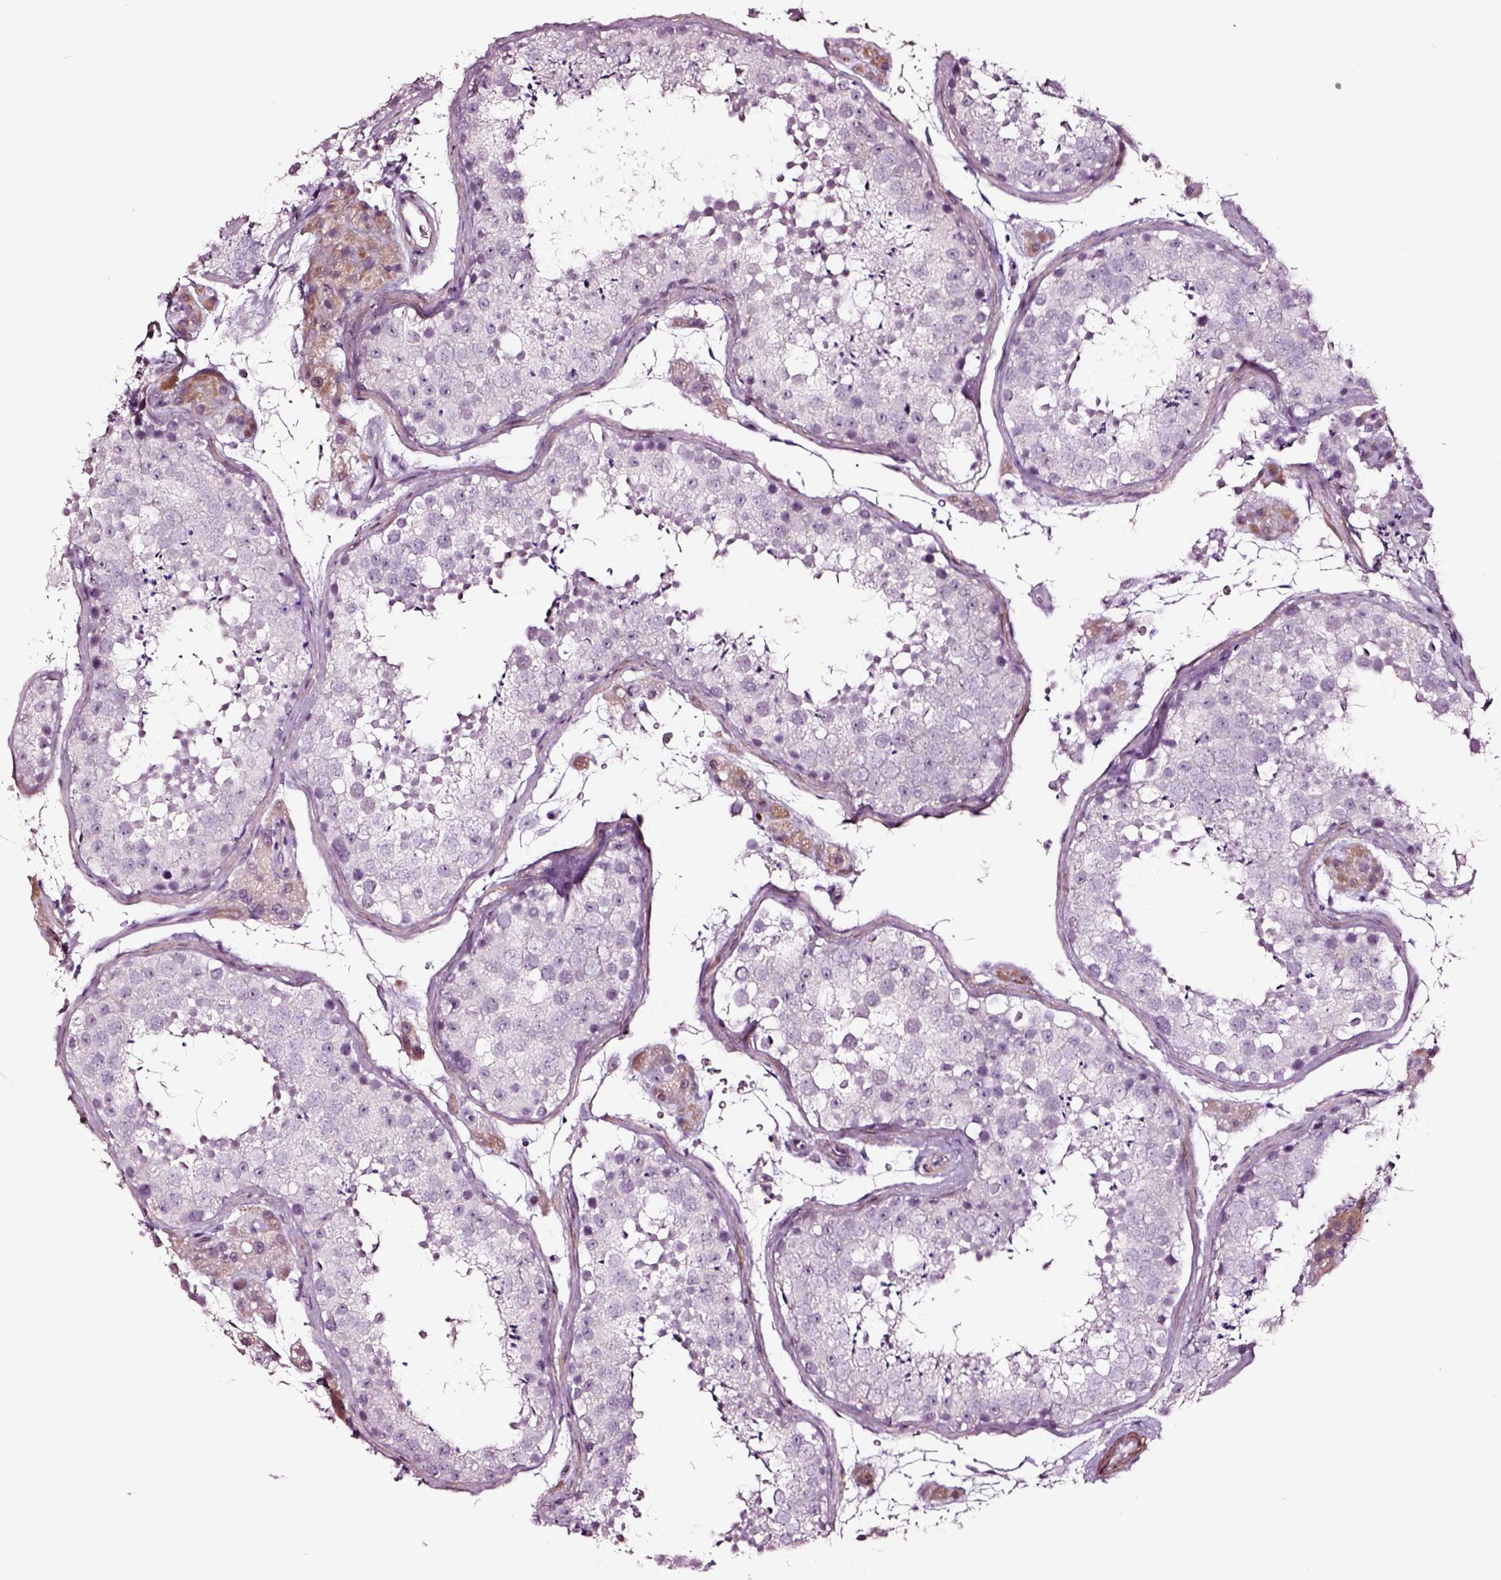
{"staining": {"intensity": "negative", "quantity": "none", "location": "none"}, "tissue": "testis", "cell_type": "Cells in seminiferous ducts", "image_type": "normal", "snomed": [{"axis": "morphology", "description": "Normal tissue, NOS"}, {"axis": "topography", "description": "Testis"}], "caption": "The photomicrograph displays no significant positivity in cells in seminiferous ducts of testis. The staining is performed using DAB (3,3'-diaminobenzidine) brown chromogen with nuclei counter-stained in using hematoxylin.", "gene": "SOX10", "patient": {"sex": "male", "age": 41}}